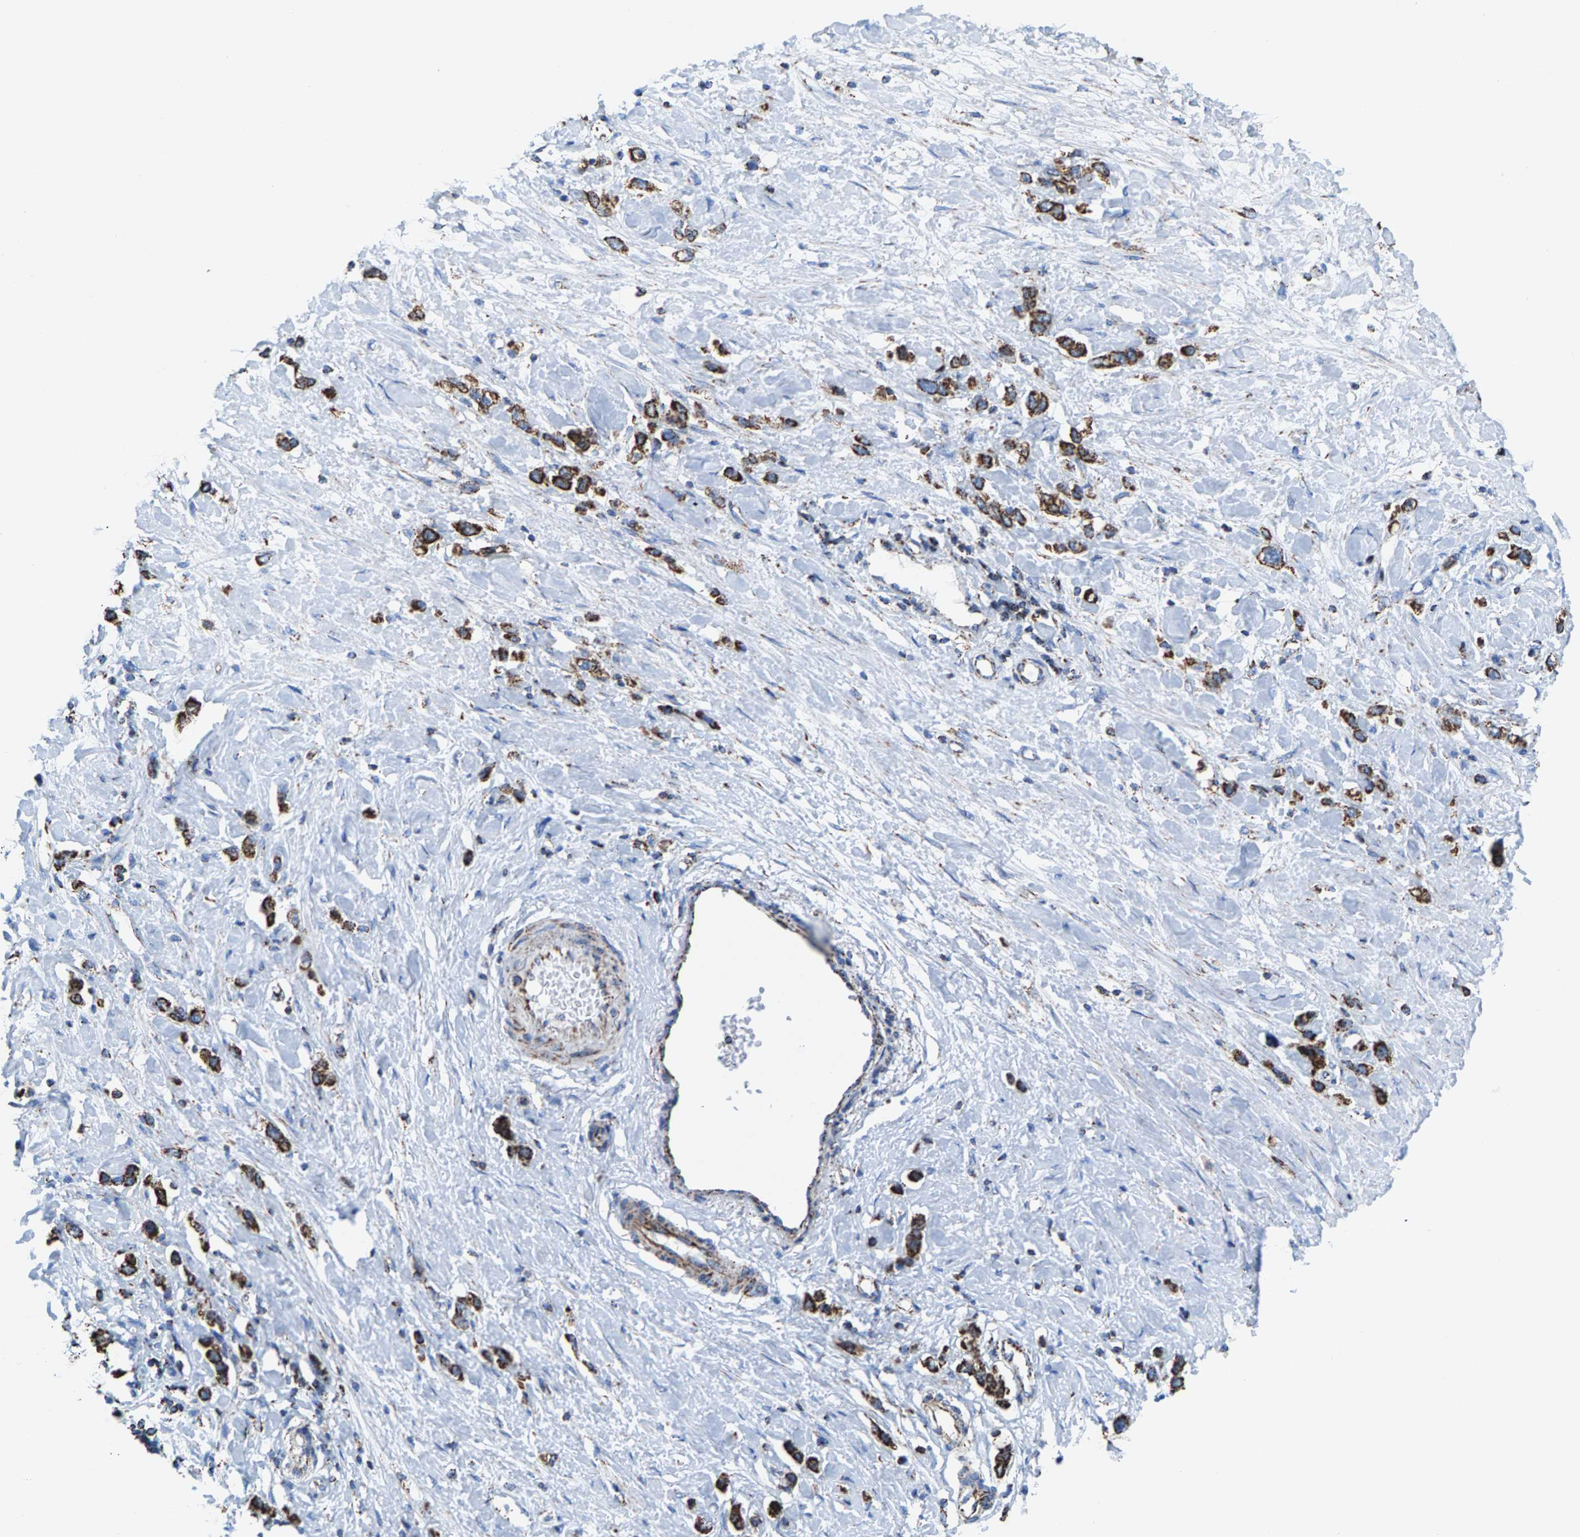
{"staining": {"intensity": "strong", "quantity": ">75%", "location": "cytoplasmic/membranous"}, "tissue": "stomach cancer", "cell_type": "Tumor cells", "image_type": "cancer", "snomed": [{"axis": "morphology", "description": "Adenocarcinoma, NOS"}, {"axis": "topography", "description": "Stomach"}], "caption": "This image displays immunohistochemistry (IHC) staining of human stomach adenocarcinoma, with high strong cytoplasmic/membranous staining in about >75% of tumor cells.", "gene": "ECHS1", "patient": {"sex": "female", "age": 65}}